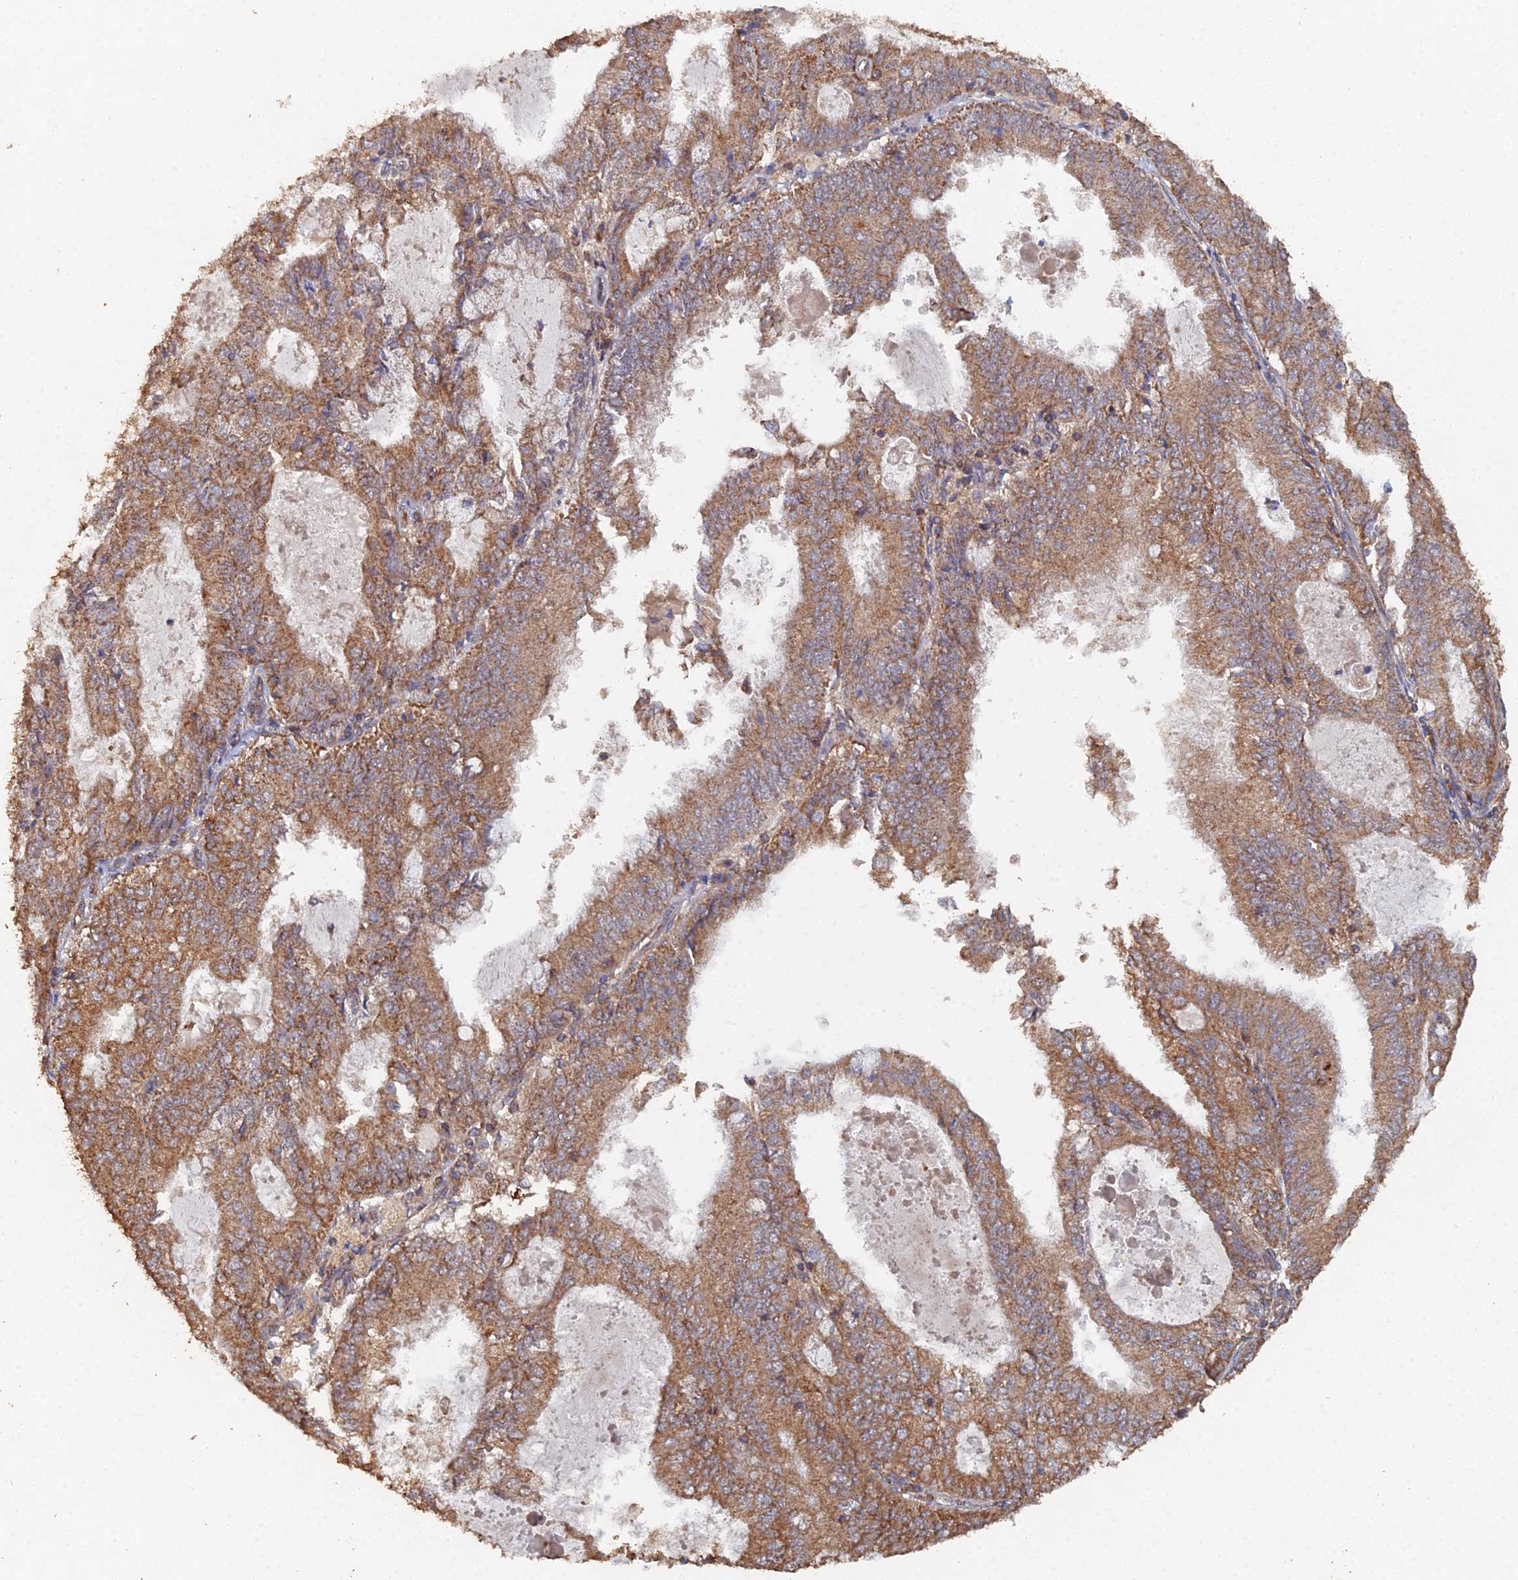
{"staining": {"intensity": "moderate", "quantity": ">75%", "location": "cytoplasmic/membranous"}, "tissue": "endometrial cancer", "cell_type": "Tumor cells", "image_type": "cancer", "snomed": [{"axis": "morphology", "description": "Adenocarcinoma, NOS"}, {"axis": "topography", "description": "Endometrium"}], "caption": "High-magnification brightfield microscopy of endometrial adenocarcinoma stained with DAB (brown) and counterstained with hematoxylin (blue). tumor cells exhibit moderate cytoplasmic/membranous staining is present in about>75% of cells.", "gene": "SPANXN4", "patient": {"sex": "female", "age": 57}}